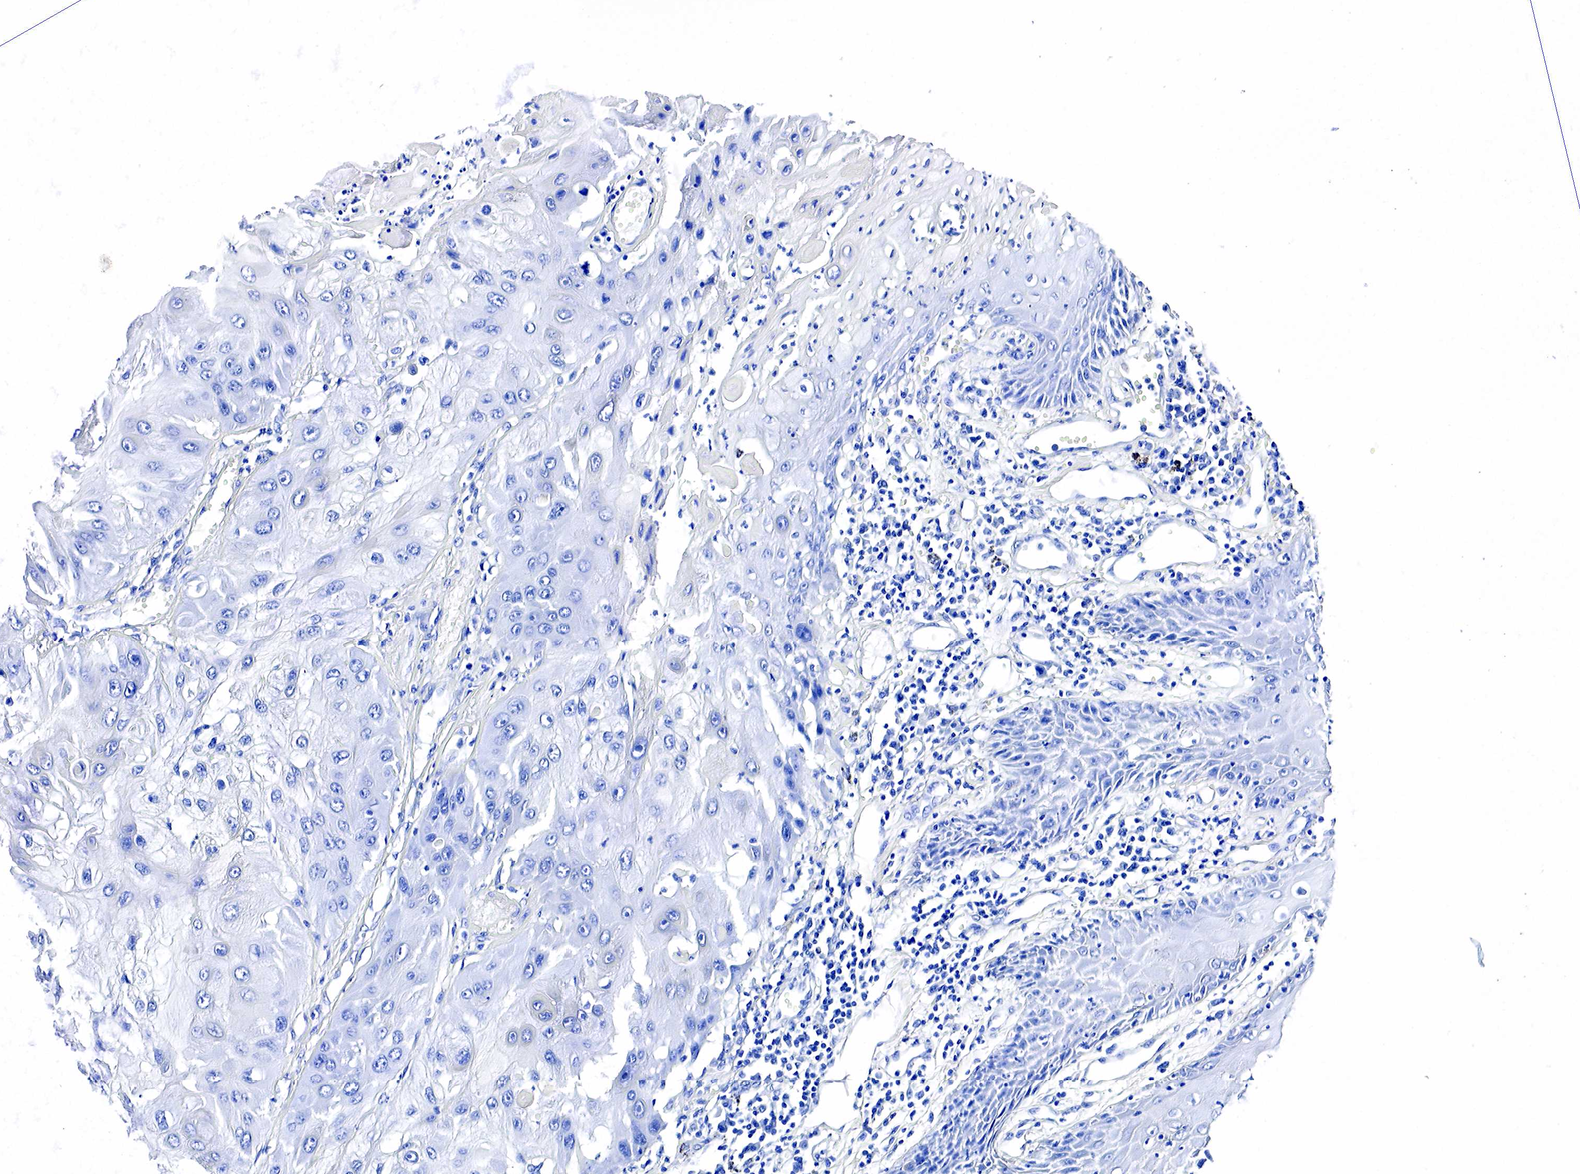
{"staining": {"intensity": "negative", "quantity": "none", "location": "none"}, "tissue": "skin cancer", "cell_type": "Tumor cells", "image_type": "cancer", "snomed": [{"axis": "morphology", "description": "Squamous cell carcinoma, NOS"}, {"axis": "topography", "description": "Skin"}, {"axis": "topography", "description": "Anal"}], "caption": "DAB immunohistochemical staining of skin cancer (squamous cell carcinoma) reveals no significant expression in tumor cells. (DAB IHC, high magnification).", "gene": "ACP3", "patient": {"sex": "male", "age": 61}}